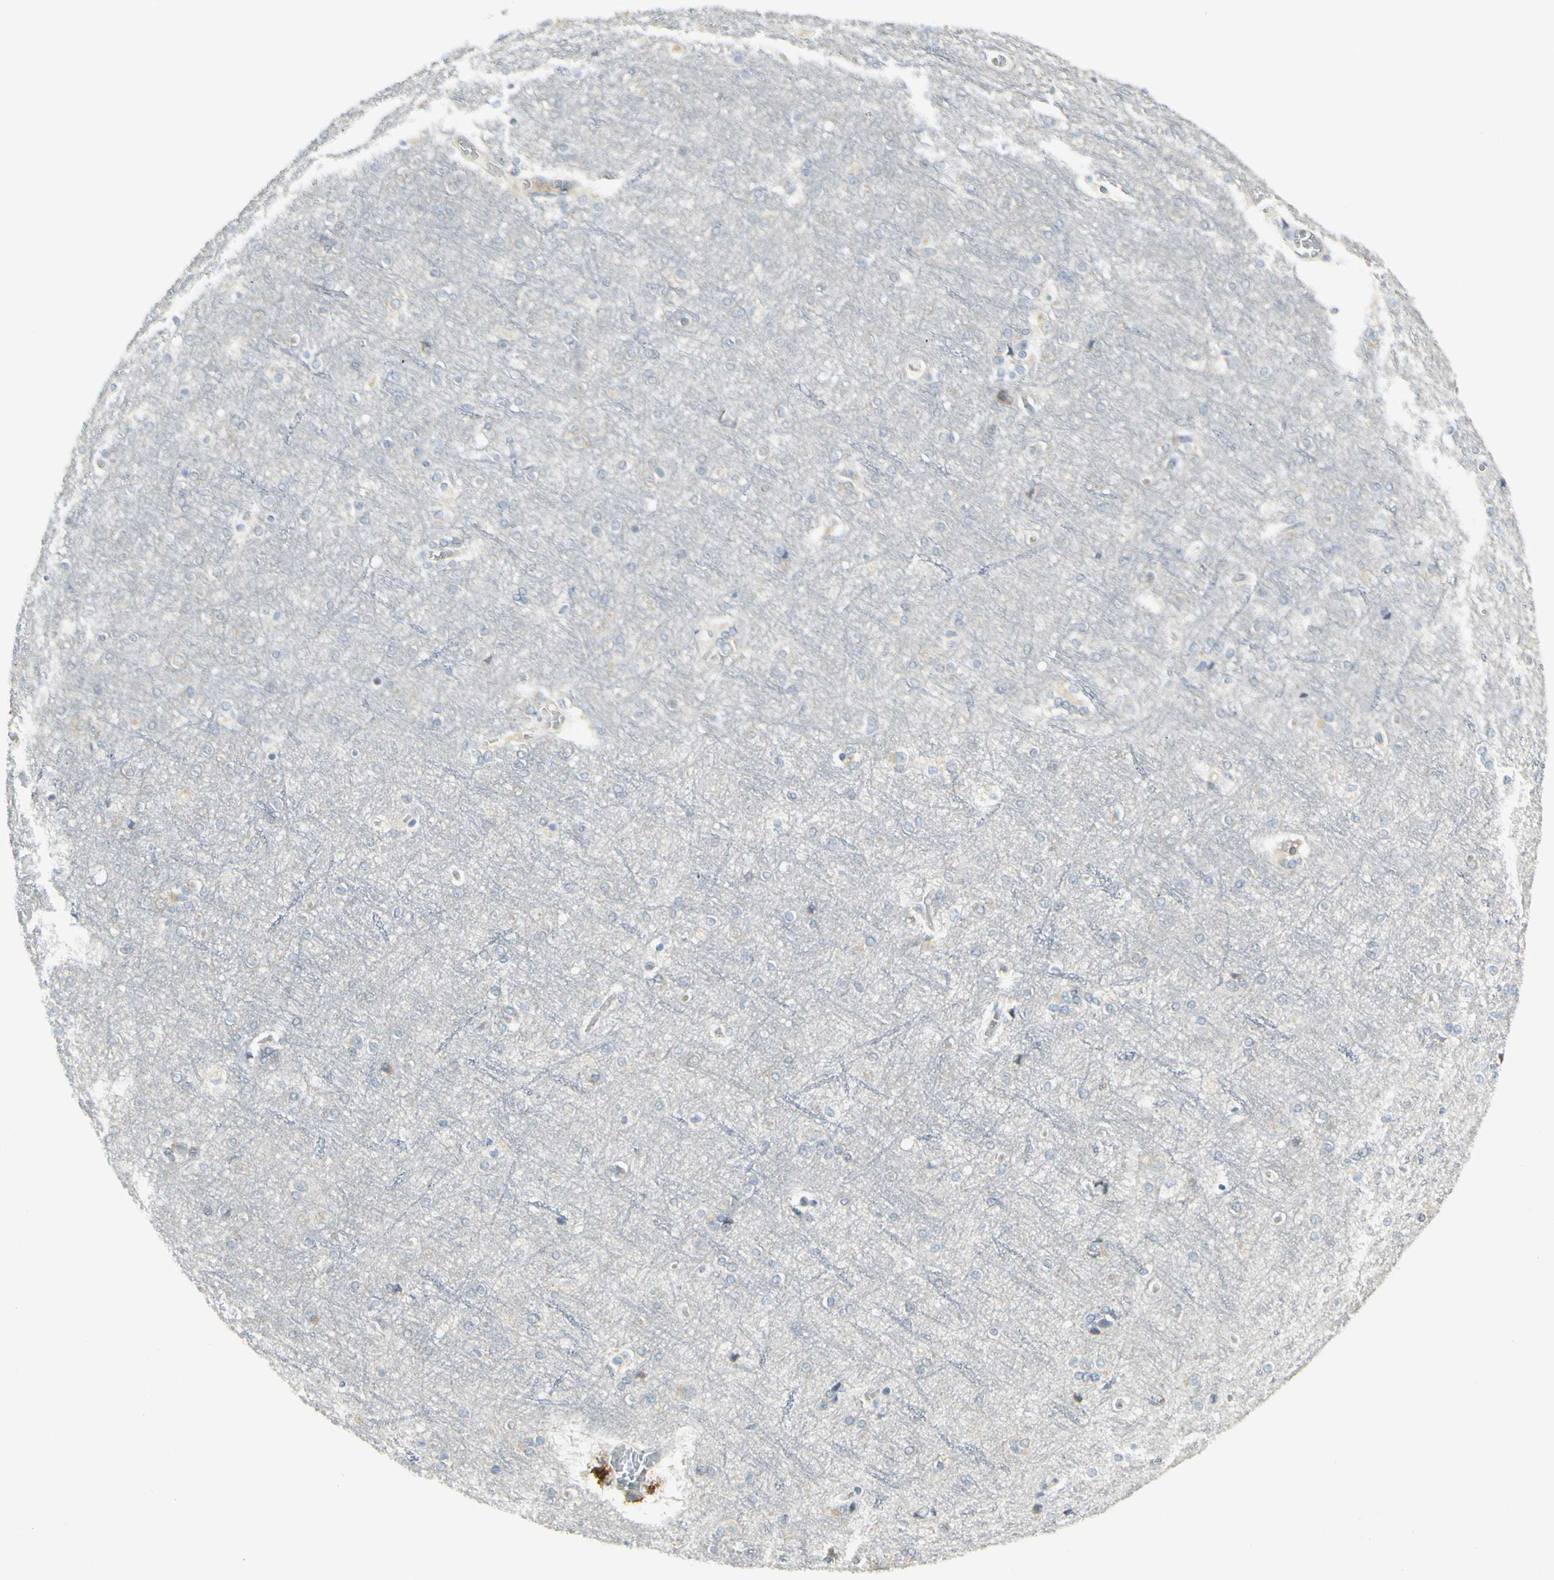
{"staining": {"intensity": "negative", "quantity": "none", "location": "none"}, "tissue": "cerebral cortex", "cell_type": "Endothelial cells", "image_type": "normal", "snomed": [{"axis": "morphology", "description": "Normal tissue, NOS"}, {"axis": "topography", "description": "Cerebral cortex"}], "caption": "Cerebral cortex was stained to show a protein in brown. There is no significant staining in endothelial cells. Nuclei are stained in blue.", "gene": "CCNB2", "patient": {"sex": "female", "age": 54}}